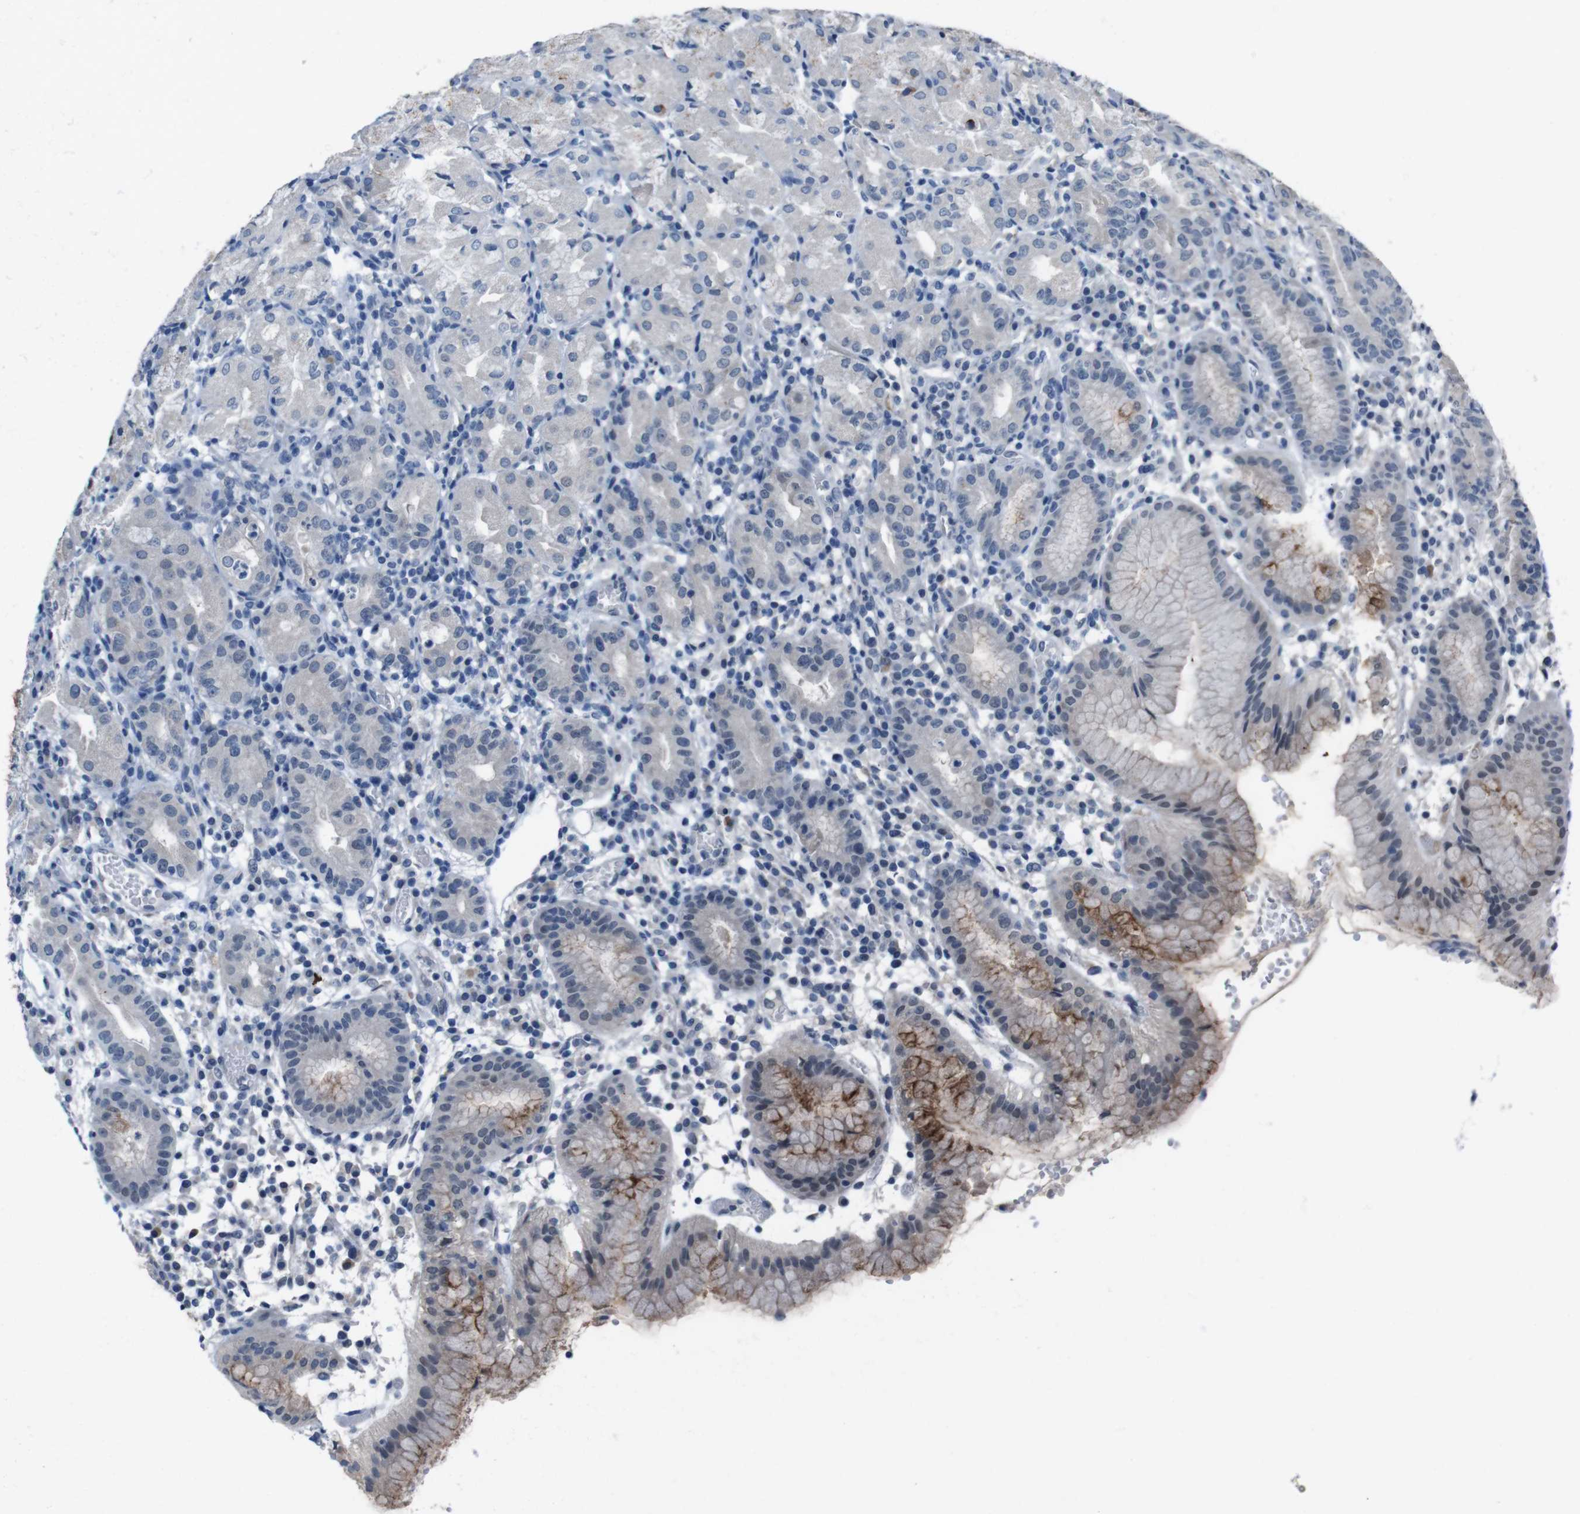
{"staining": {"intensity": "strong", "quantity": "<25%", "location": "cytoplasmic/membranous"}, "tissue": "stomach", "cell_type": "Glandular cells", "image_type": "normal", "snomed": [{"axis": "morphology", "description": "Normal tissue, NOS"}, {"axis": "topography", "description": "Stomach"}, {"axis": "topography", "description": "Stomach, lower"}], "caption": "The image exhibits immunohistochemical staining of unremarkable stomach. There is strong cytoplasmic/membranous expression is present in approximately <25% of glandular cells. (IHC, brightfield microscopy, high magnification).", "gene": "CDHR2", "patient": {"sex": "female", "age": 75}}